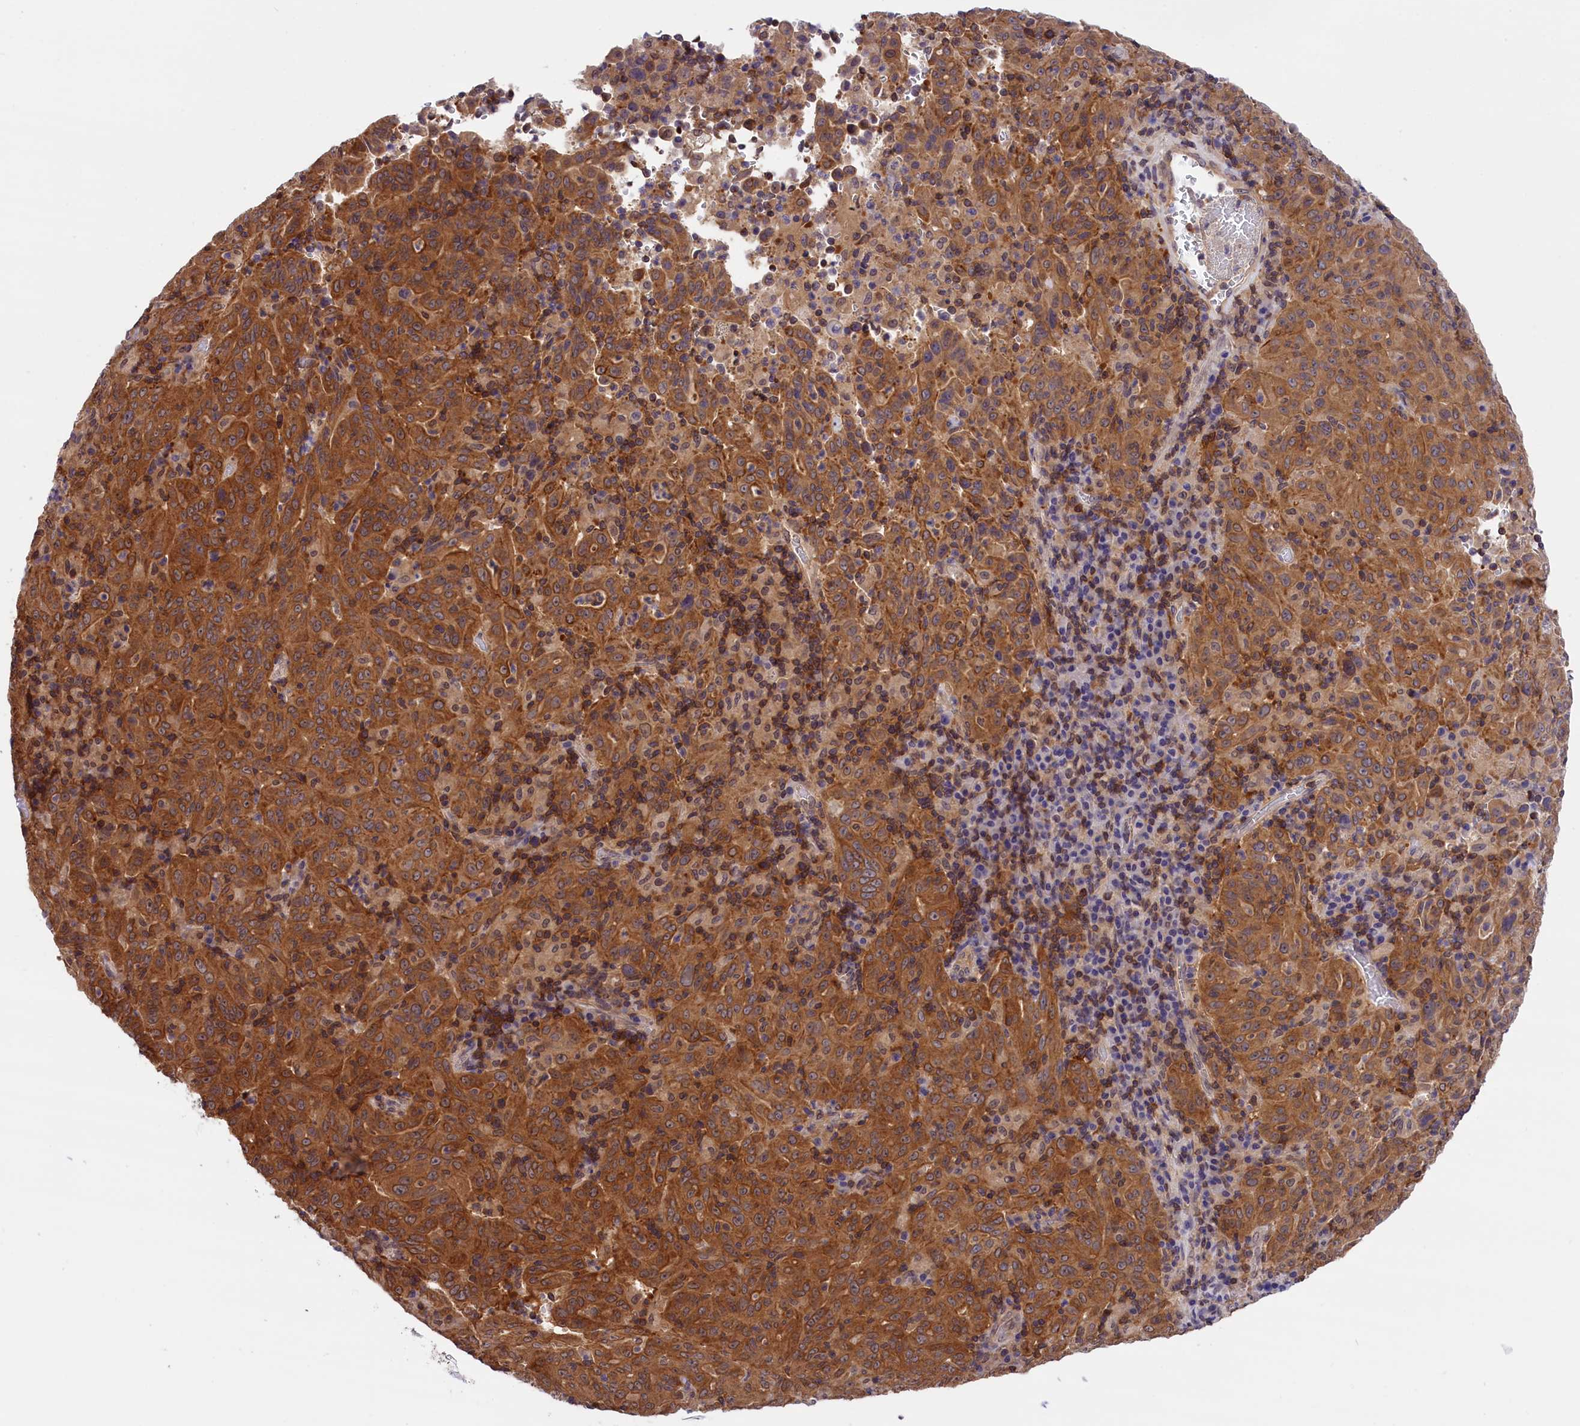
{"staining": {"intensity": "moderate", "quantity": ">75%", "location": "cytoplasmic/membranous"}, "tissue": "pancreatic cancer", "cell_type": "Tumor cells", "image_type": "cancer", "snomed": [{"axis": "morphology", "description": "Adenocarcinoma, NOS"}, {"axis": "topography", "description": "Pancreas"}], "caption": "IHC histopathology image of pancreatic adenocarcinoma stained for a protein (brown), which shows medium levels of moderate cytoplasmic/membranous positivity in about >75% of tumor cells.", "gene": "TBCB", "patient": {"sex": "male", "age": 63}}